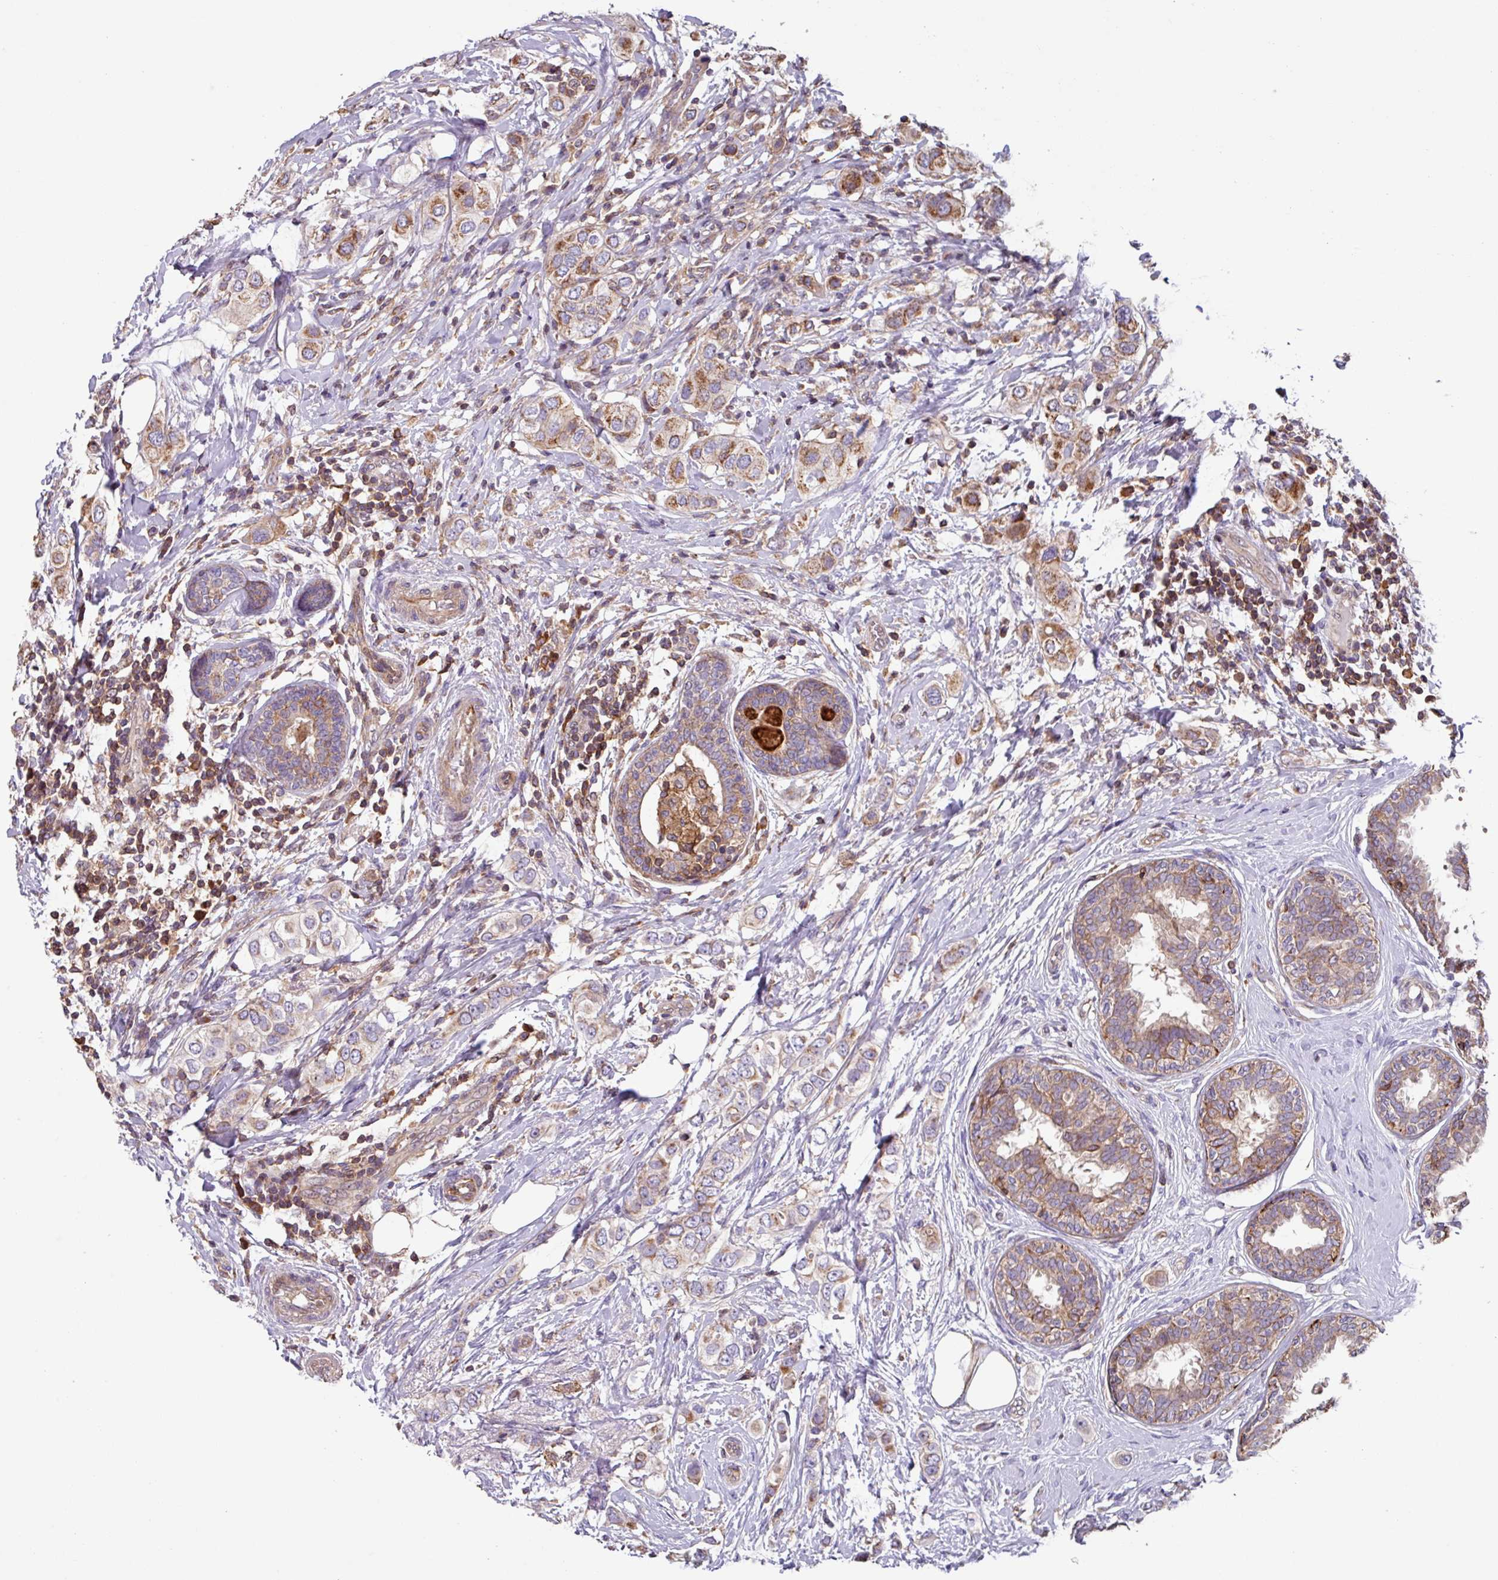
{"staining": {"intensity": "moderate", "quantity": "25%-75%", "location": "cytoplasmic/membranous"}, "tissue": "breast cancer", "cell_type": "Tumor cells", "image_type": "cancer", "snomed": [{"axis": "morphology", "description": "Lobular carcinoma"}, {"axis": "topography", "description": "Breast"}], "caption": "Moderate cytoplasmic/membranous staining is appreciated in approximately 25%-75% of tumor cells in breast cancer.", "gene": "PLEKHD1", "patient": {"sex": "female", "age": 51}}